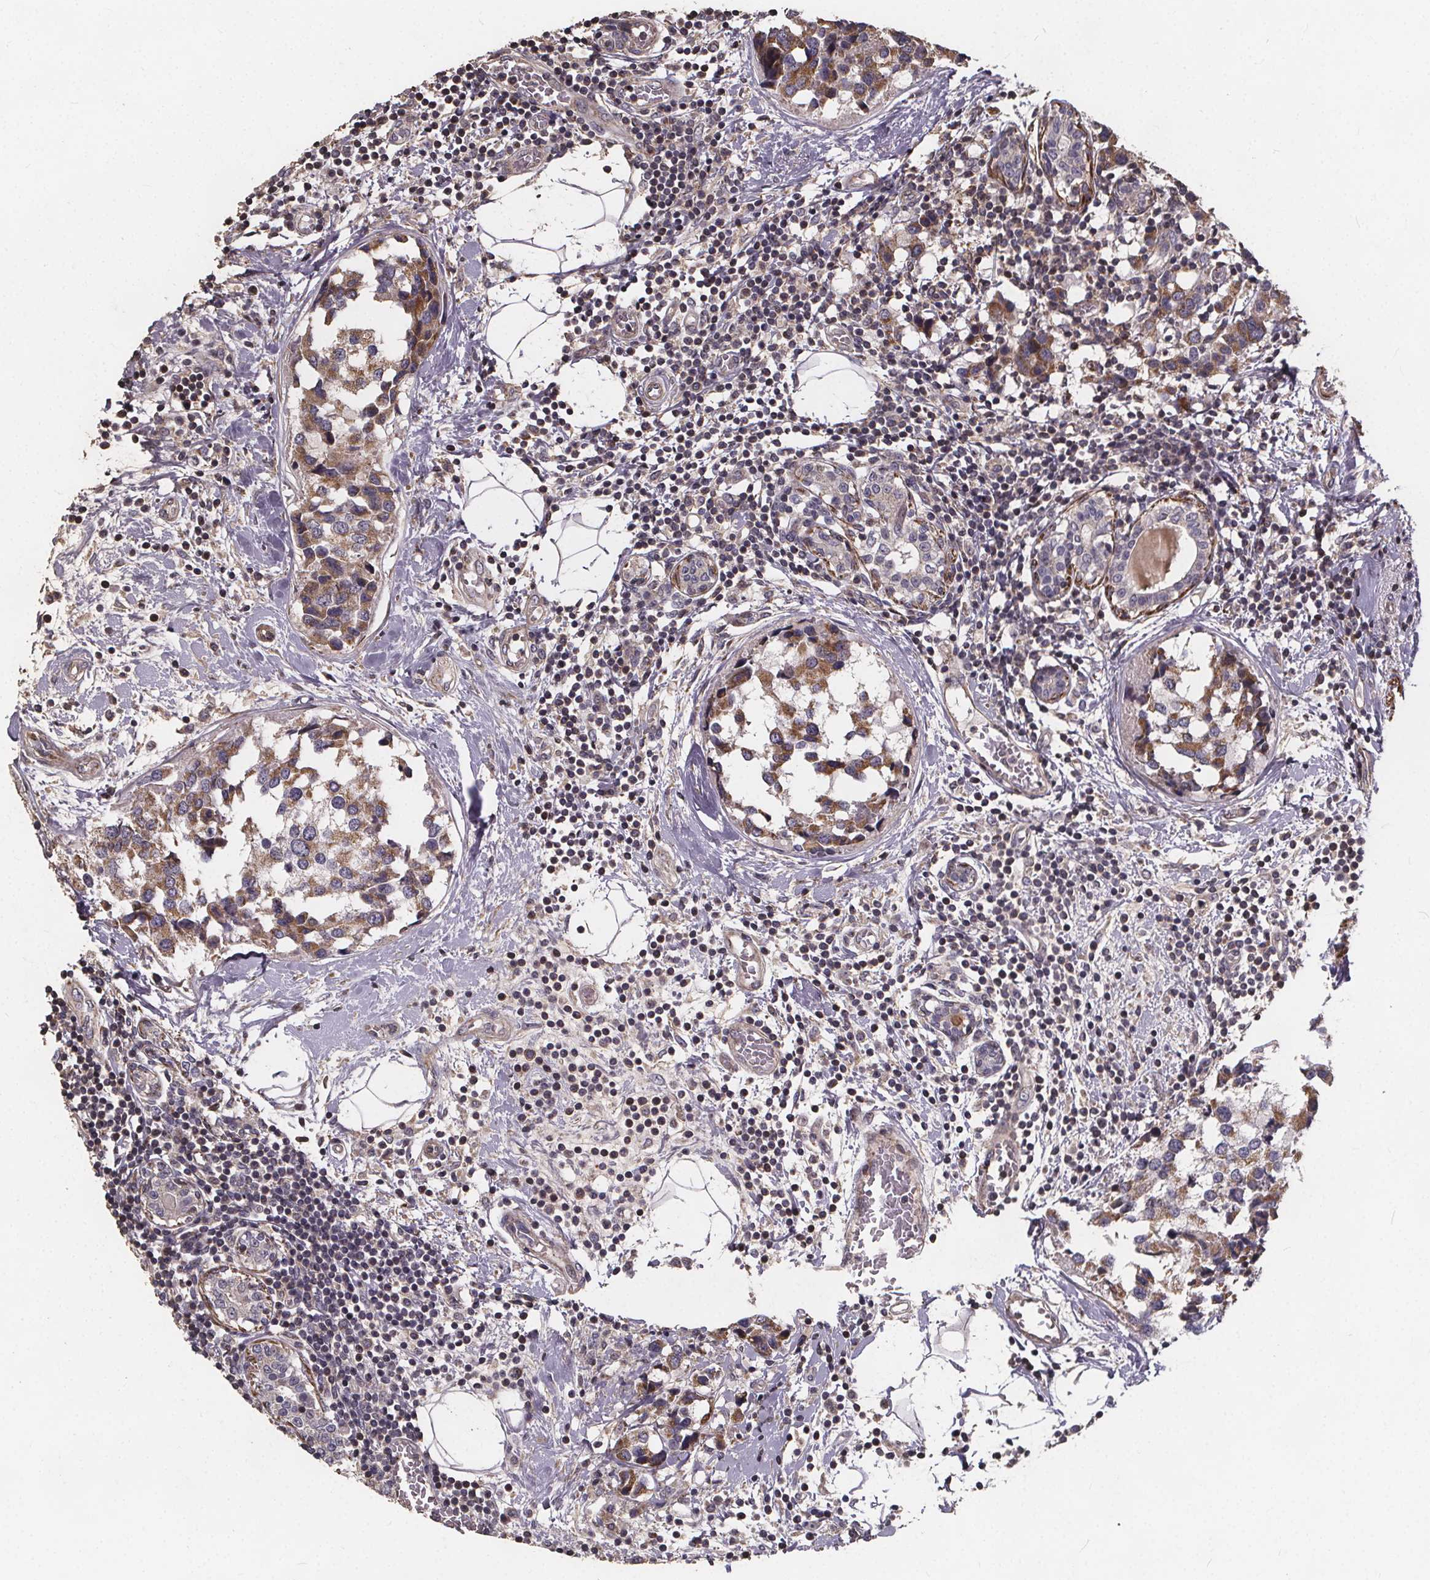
{"staining": {"intensity": "moderate", "quantity": ">75%", "location": "cytoplasmic/membranous"}, "tissue": "breast cancer", "cell_type": "Tumor cells", "image_type": "cancer", "snomed": [{"axis": "morphology", "description": "Lobular carcinoma"}, {"axis": "topography", "description": "Breast"}], "caption": "This micrograph reveals immunohistochemistry (IHC) staining of human lobular carcinoma (breast), with medium moderate cytoplasmic/membranous expression in approximately >75% of tumor cells.", "gene": "YME1L1", "patient": {"sex": "female", "age": 59}}